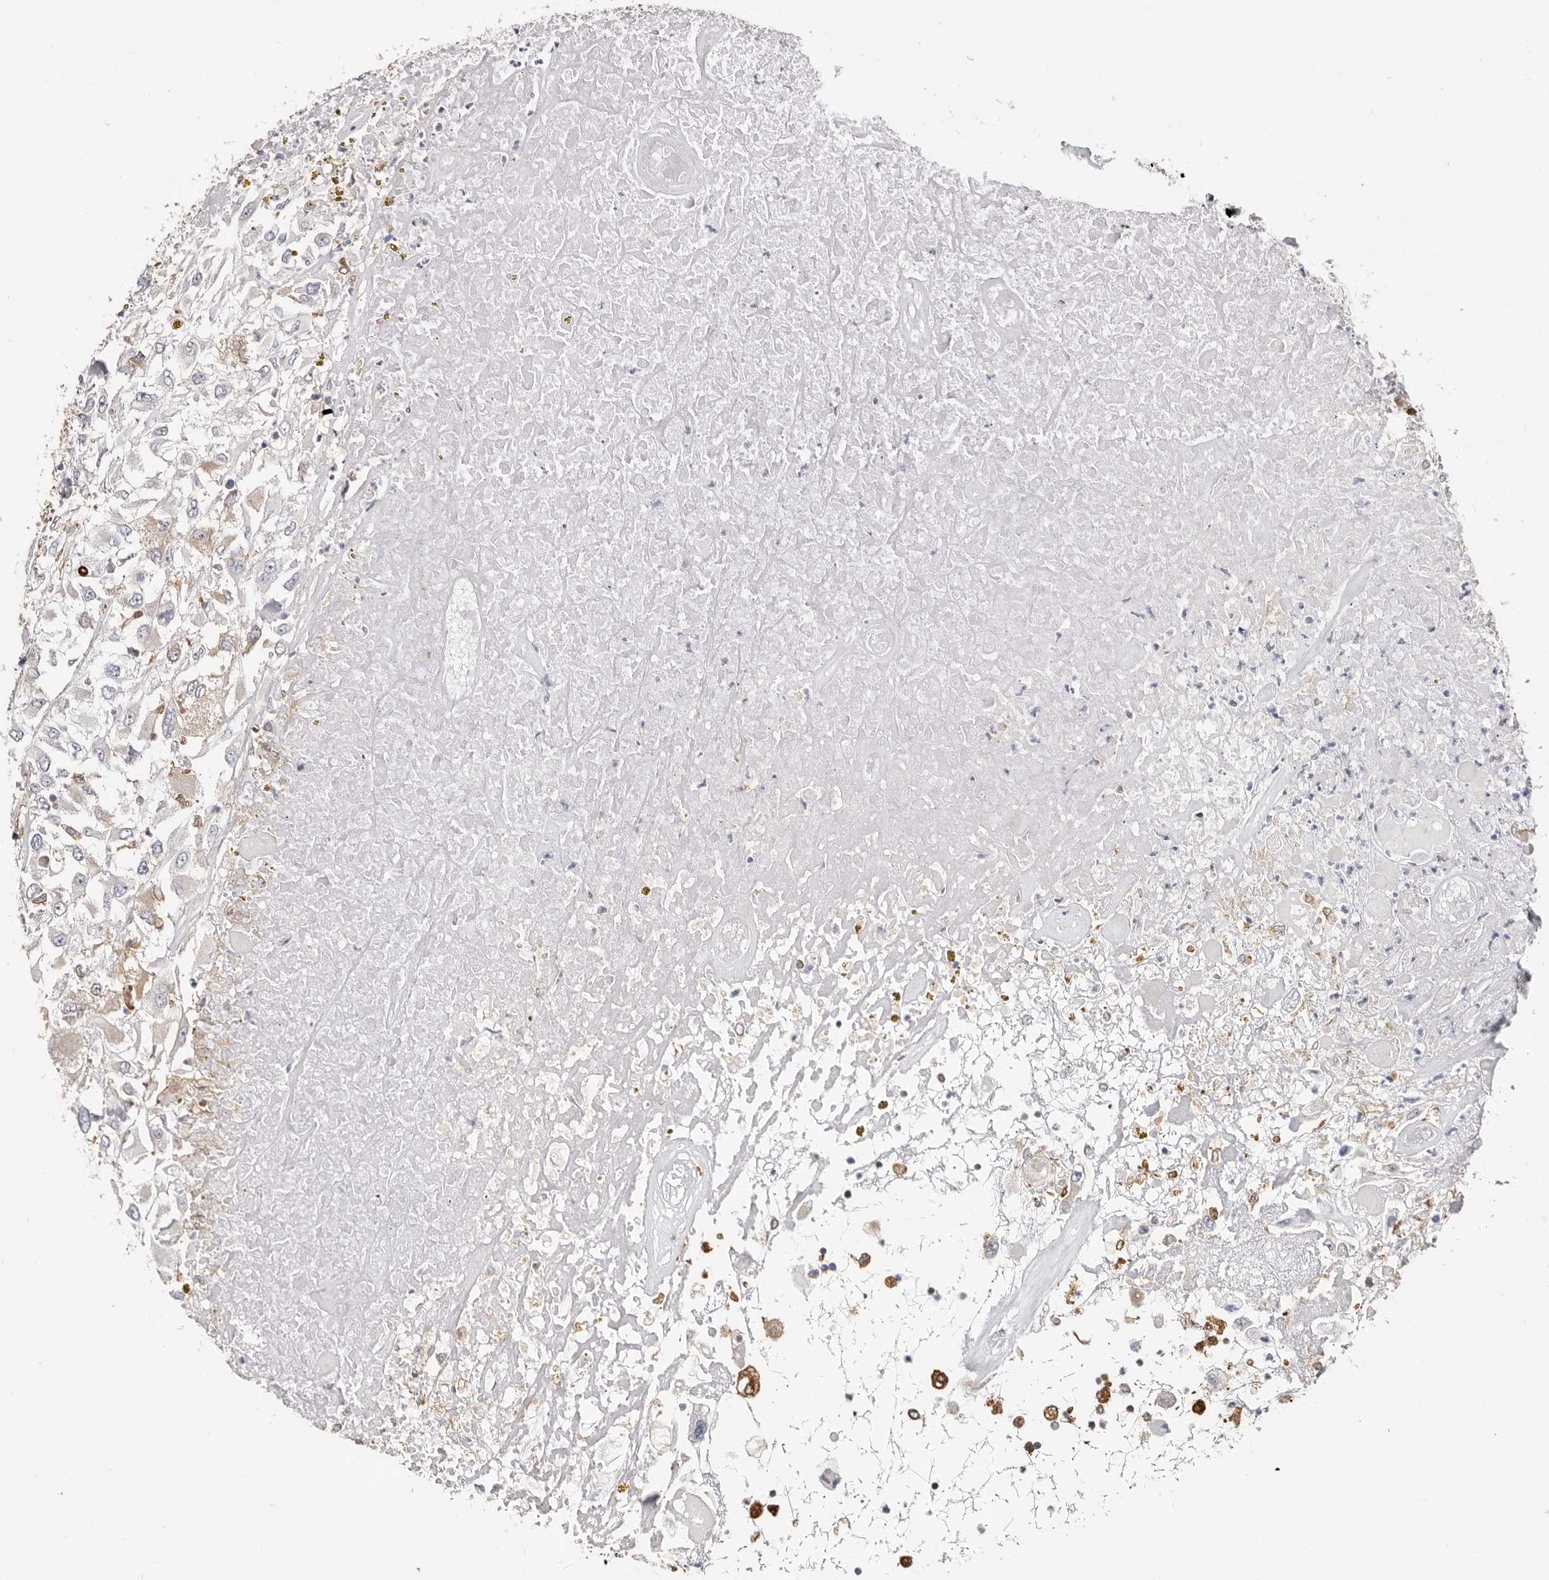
{"staining": {"intensity": "negative", "quantity": "none", "location": "none"}, "tissue": "renal cancer", "cell_type": "Tumor cells", "image_type": "cancer", "snomed": [{"axis": "morphology", "description": "Adenocarcinoma, NOS"}, {"axis": "topography", "description": "Kidney"}], "caption": "This is a micrograph of immunohistochemistry (IHC) staining of renal adenocarcinoma, which shows no expression in tumor cells.", "gene": "LAP3", "patient": {"sex": "female", "age": 52}}